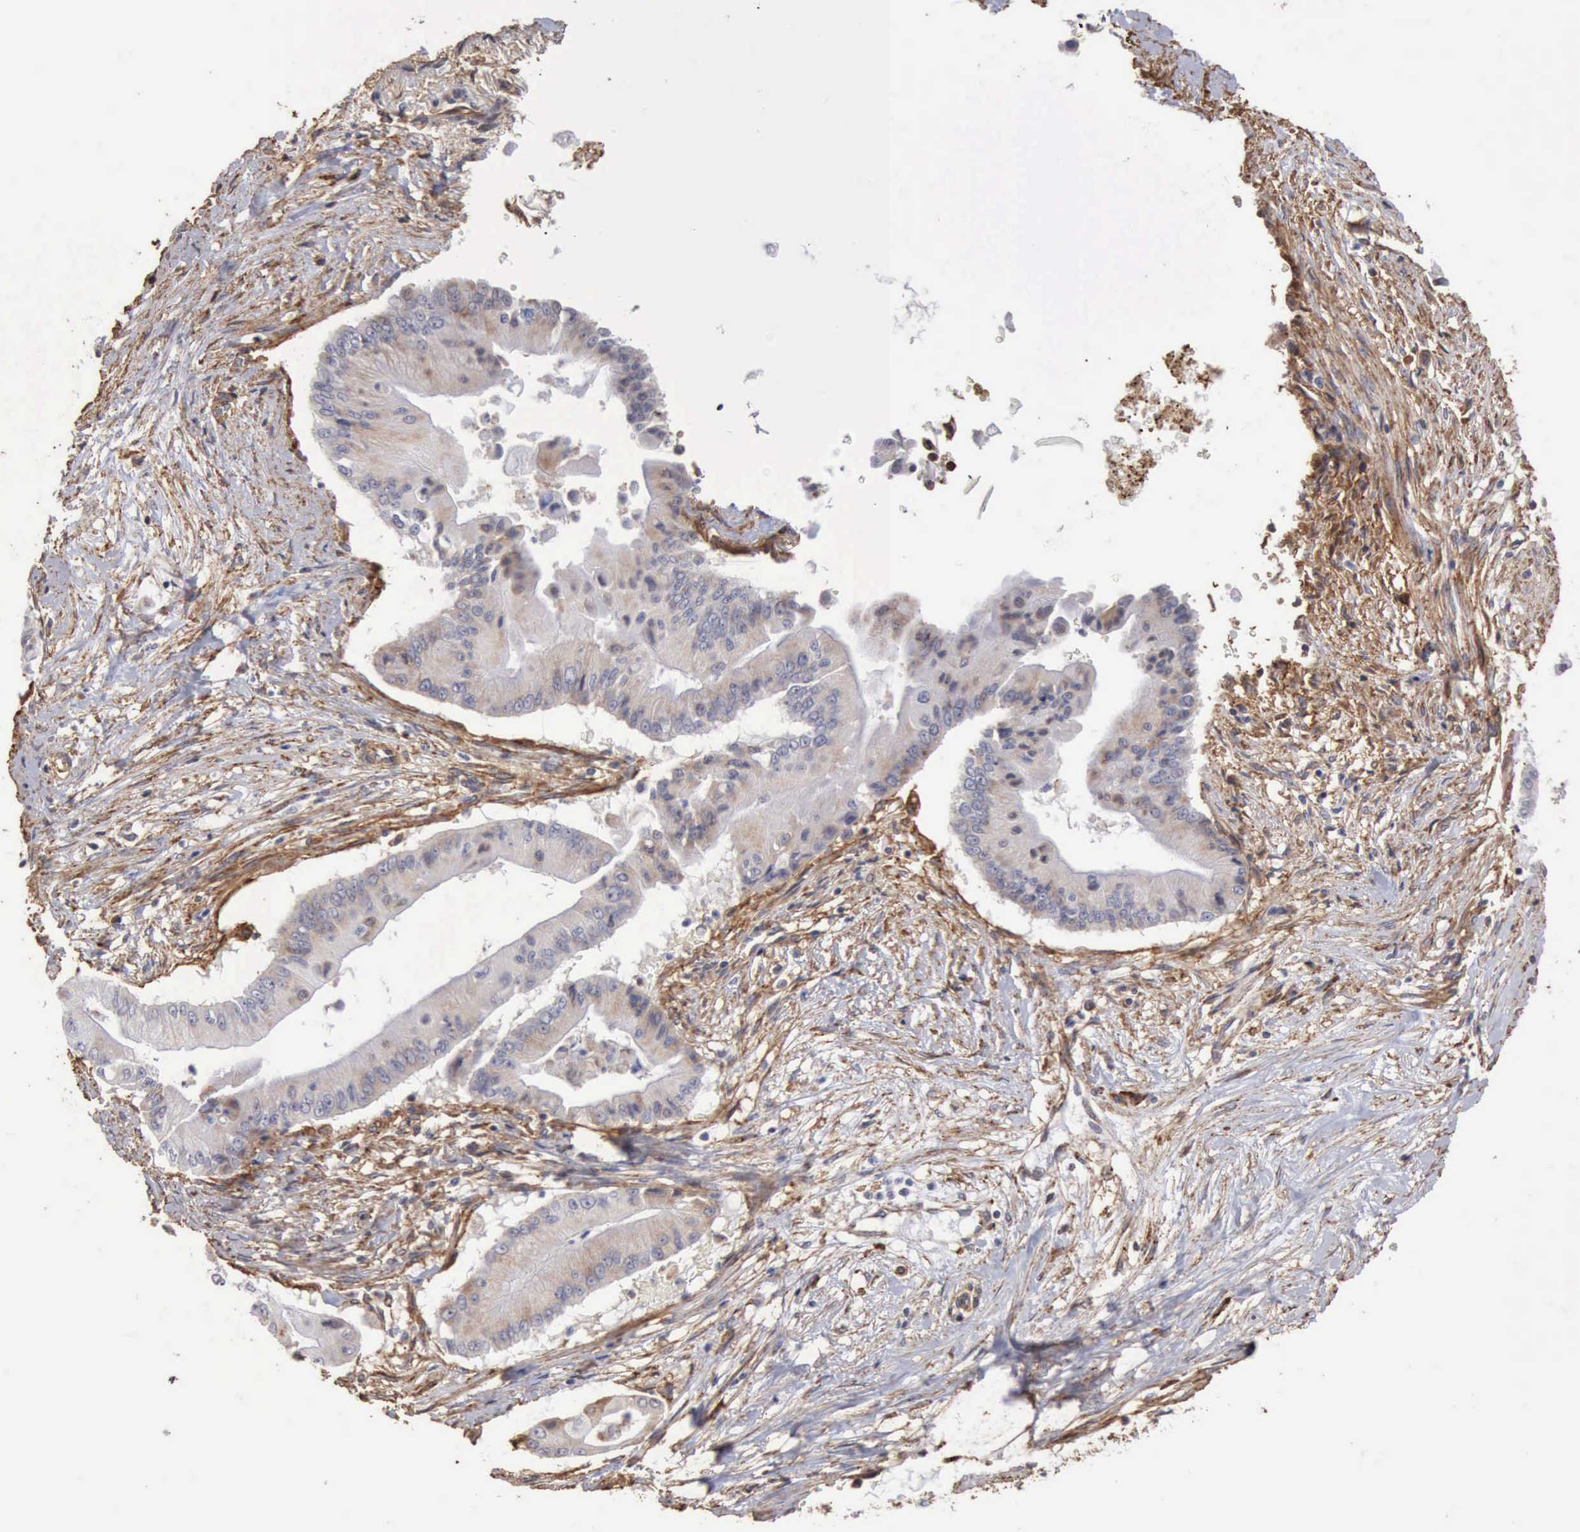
{"staining": {"intensity": "weak", "quantity": "<25%", "location": "cytoplasmic/membranous"}, "tissue": "pancreatic cancer", "cell_type": "Tumor cells", "image_type": "cancer", "snomed": [{"axis": "morphology", "description": "Adenocarcinoma, NOS"}, {"axis": "topography", "description": "Pancreas"}], "caption": "DAB immunohistochemical staining of adenocarcinoma (pancreatic) reveals no significant positivity in tumor cells.", "gene": "GPR101", "patient": {"sex": "male", "age": 62}}